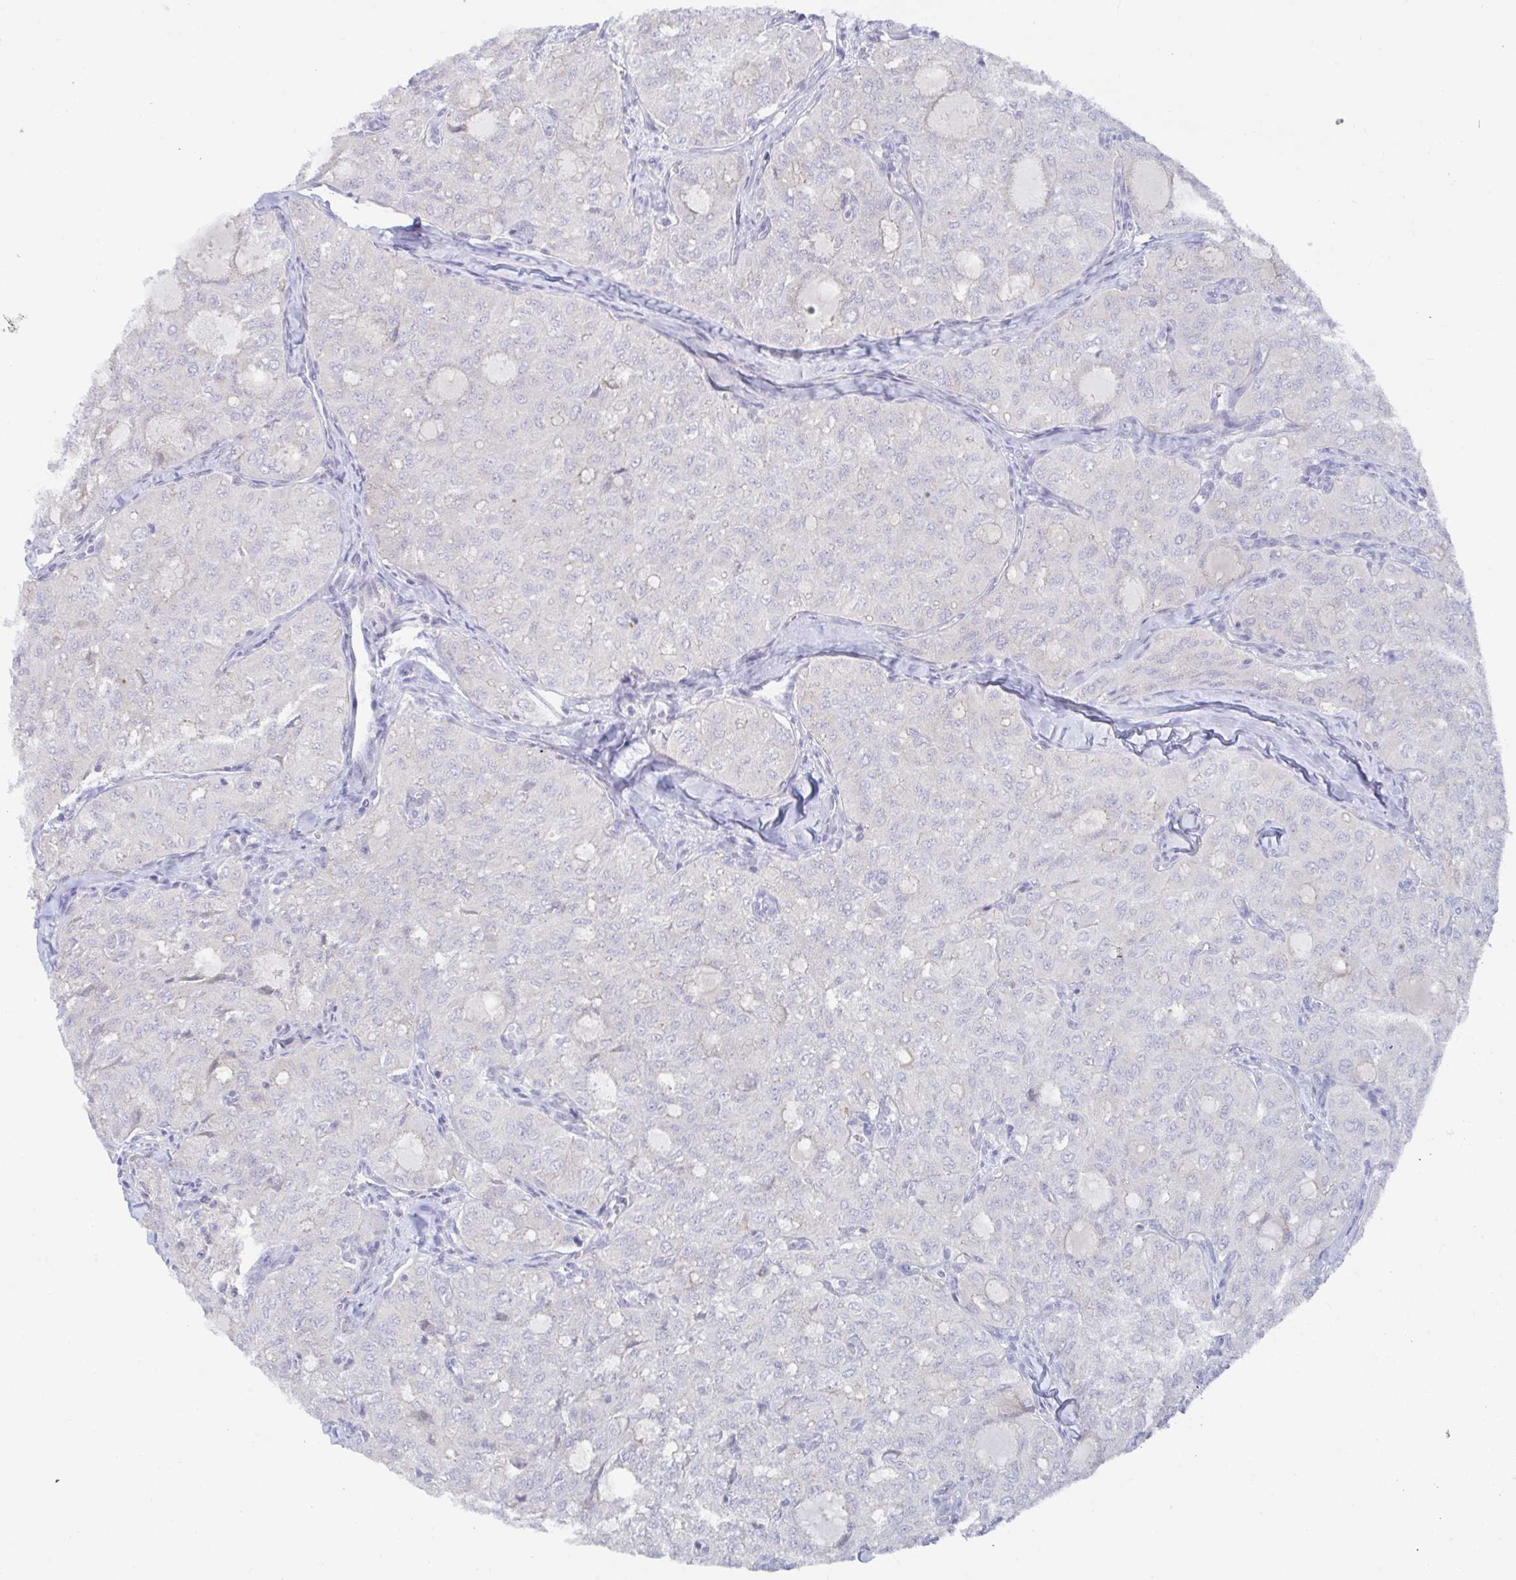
{"staining": {"intensity": "negative", "quantity": "none", "location": "none"}, "tissue": "thyroid cancer", "cell_type": "Tumor cells", "image_type": "cancer", "snomed": [{"axis": "morphology", "description": "Follicular adenoma carcinoma, NOS"}, {"axis": "topography", "description": "Thyroid gland"}], "caption": "Tumor cells show no significant protein staining in thyroid cancer. Brightfield microscopy of immunohistochemistry (IHC) stained with DAB (brown) and hematoxylin (blue), captured at high magnification.", "gene": "KCNK5", "patient": {"sex": "male", "age": 75}}